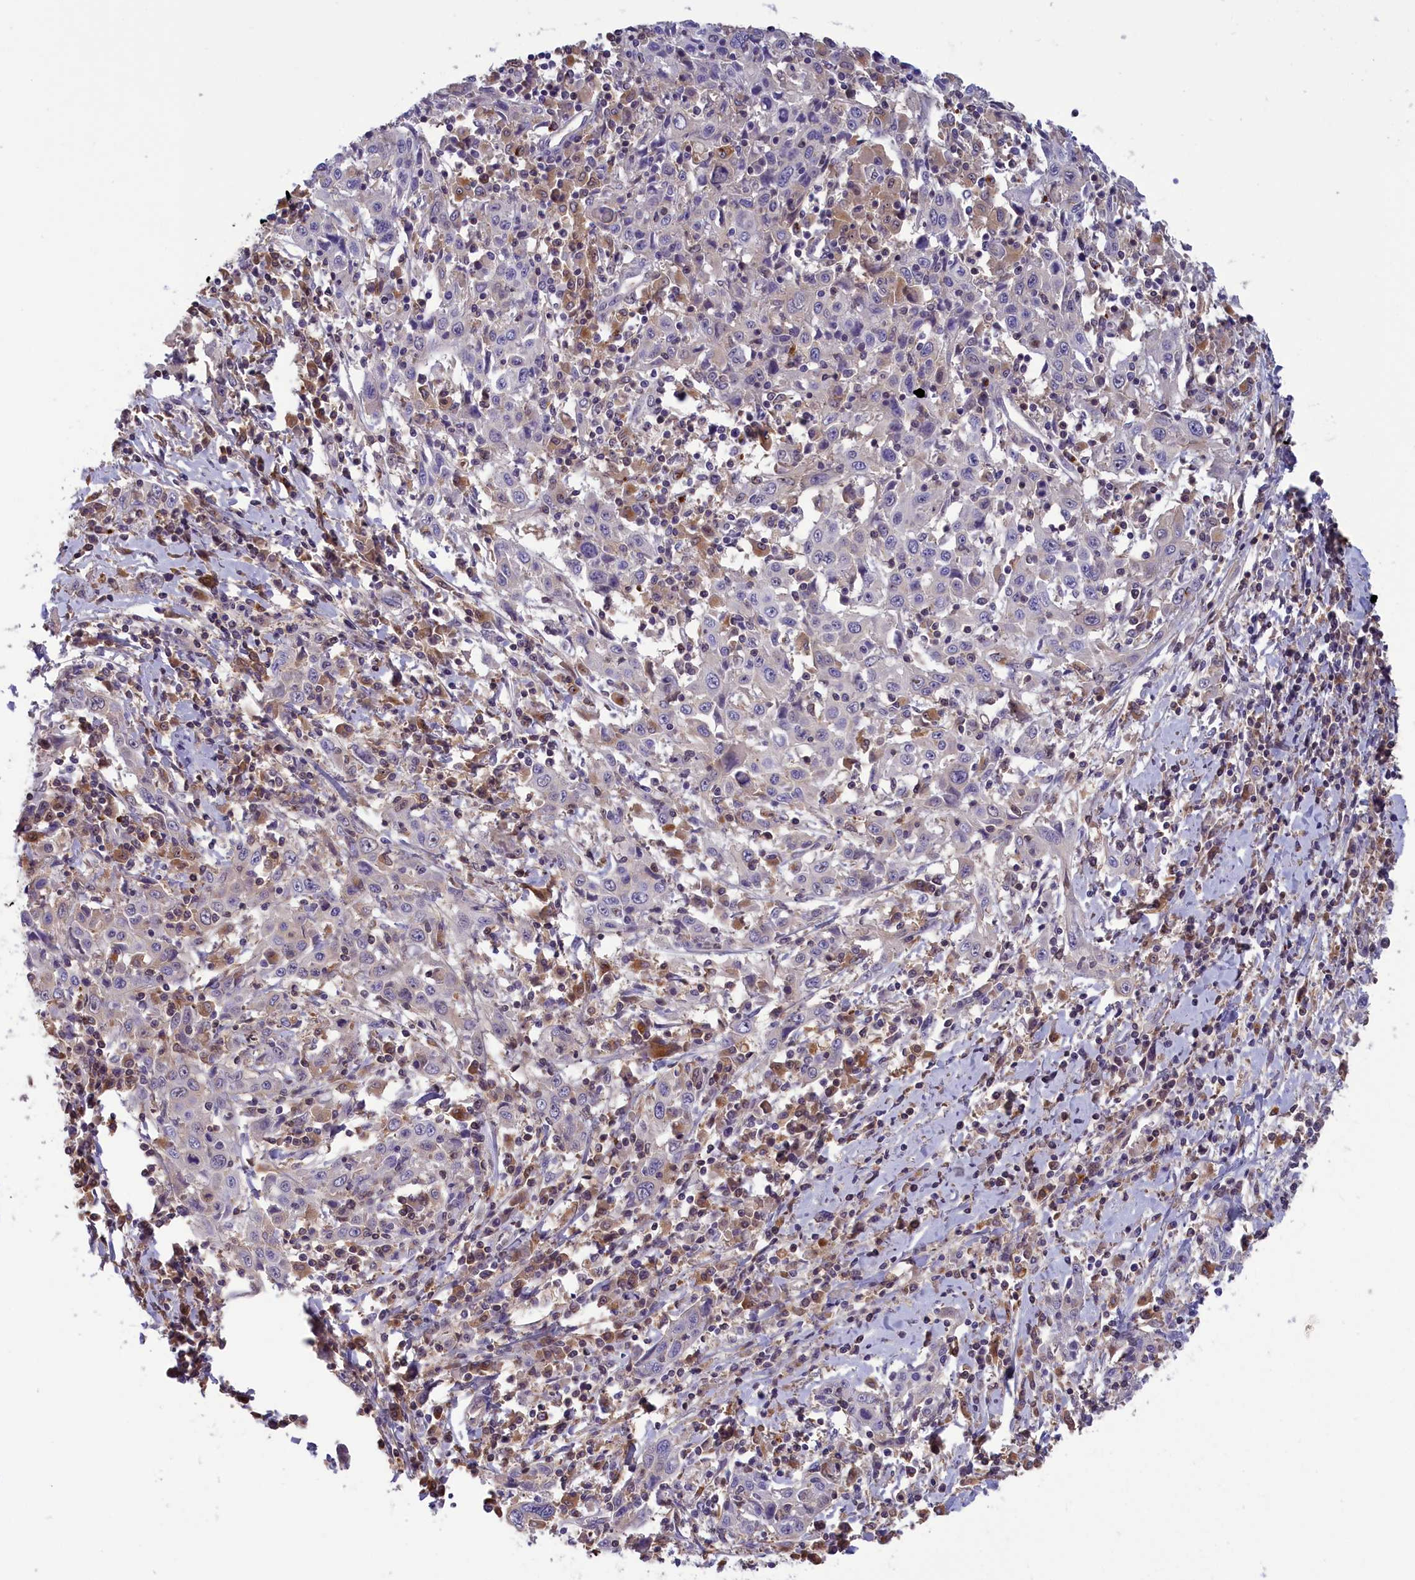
{"staining": {"intensity": "negative", "quantity": "none", "location": "none"}, "tissue": "cervical cancer", "cell_type": "Tumor cells", "image_type": "cancer", "snomed": [{"axis": "morphology", "description": "Squamous cell carcinoma, NOS"}, {"axis": "topography", "description": "Cervix"}], "caption": "Histopathology image shows no protein positivity in tumor cells of cervical cancer tissue. The staining is performed using DAB (3,3'-diaminobenzidine) brown chromogen with nuclei counter-stained in using hematoxylin.", "gene": "STYX", "patient": {"sex": "female", "age": 46}}